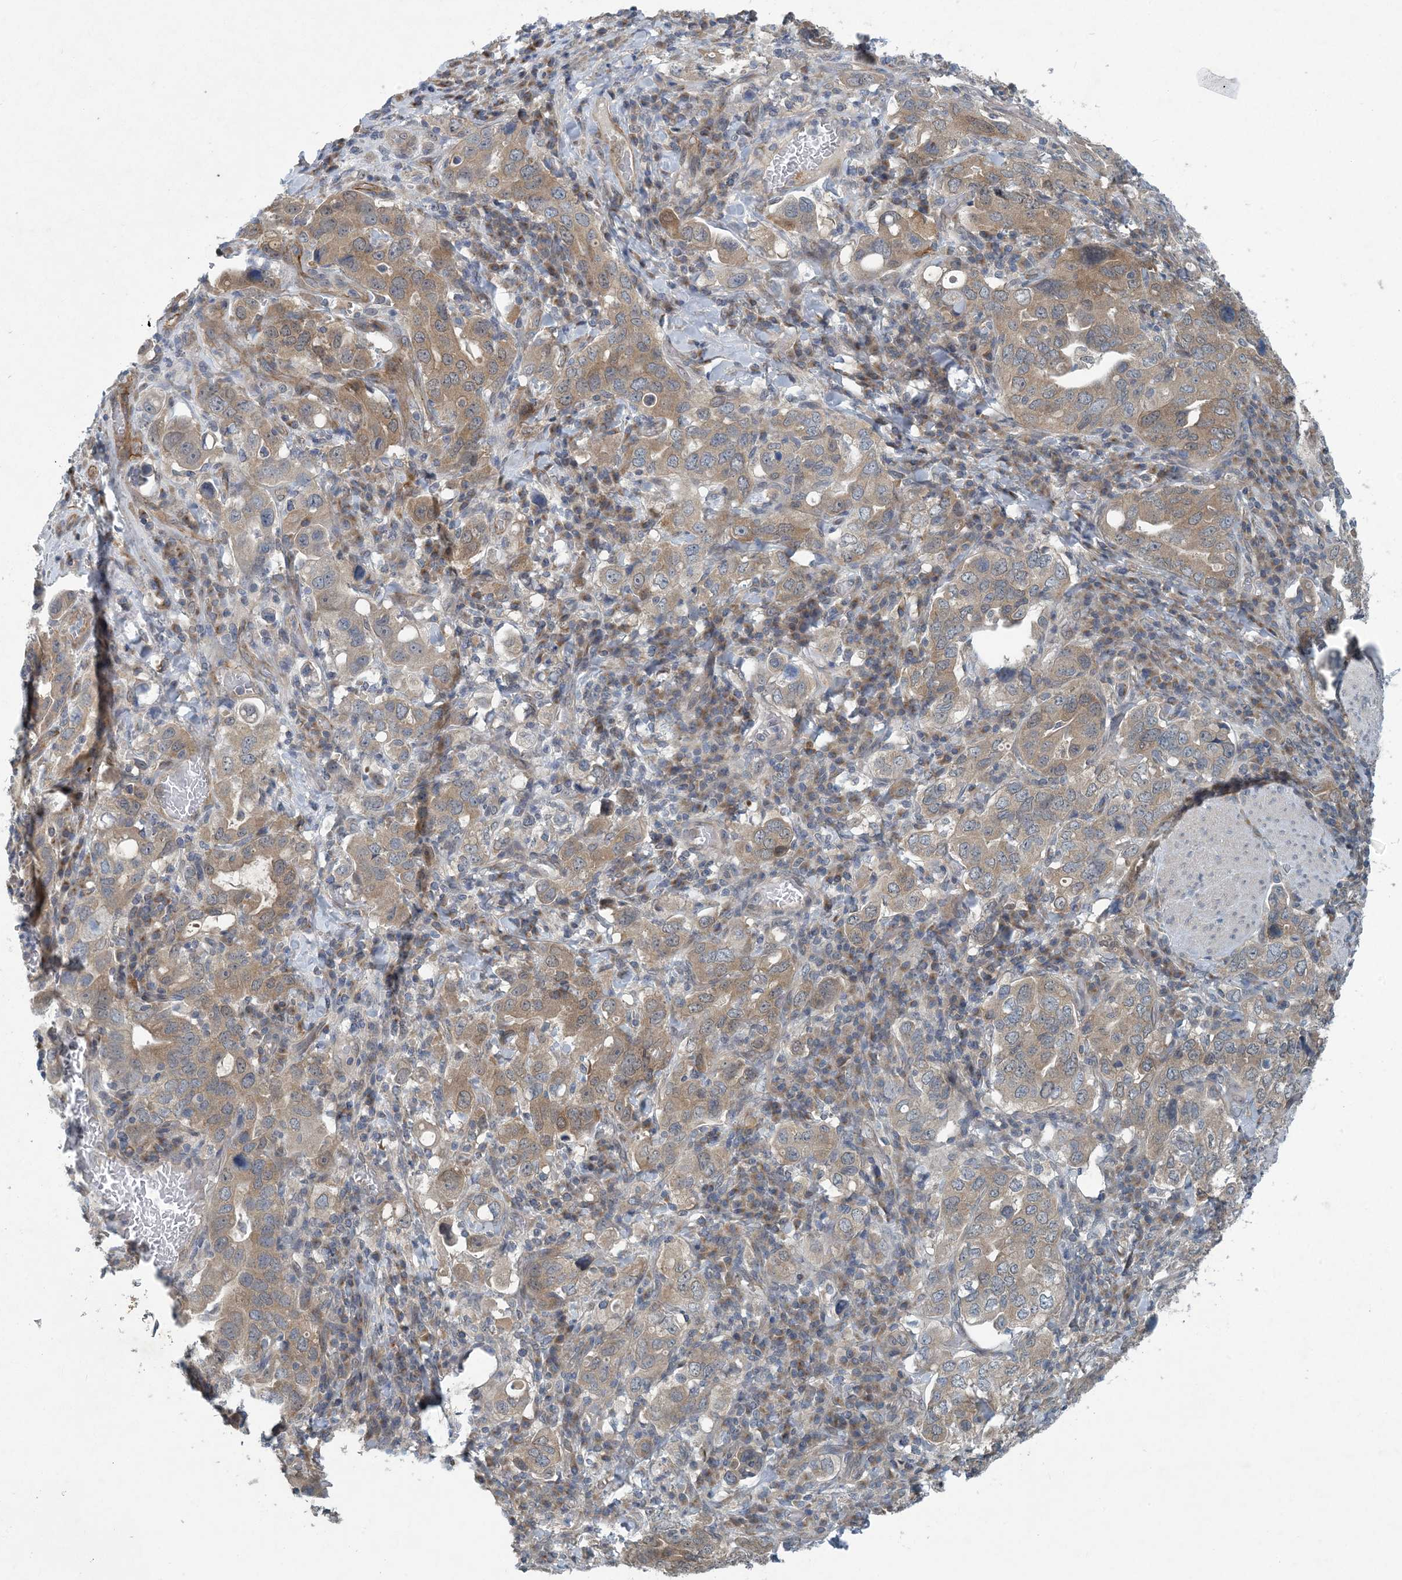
{"staining": {"intensity": "moderate", "quantity": "25%-75%", "location": "cytoplasmic/membranous"}, "tissue": "stomach cancer", "cell_type": "Tumor cells", "image_type": "cancer", "snomed": [{"axis": "morphology", "description": "Adenocarcinoma, NOS"}, {"axis": "topography", "description": "Stomach, upper"}], "caption": "IHC of adenocarcinoma (stomach) exhibits medium levels of moderate cytoplasmic/membranous staining in approximately 25%-75% of tumor cells.", "gene": "HIKESHI", "patient": {"sex": "male", "age": 62}}